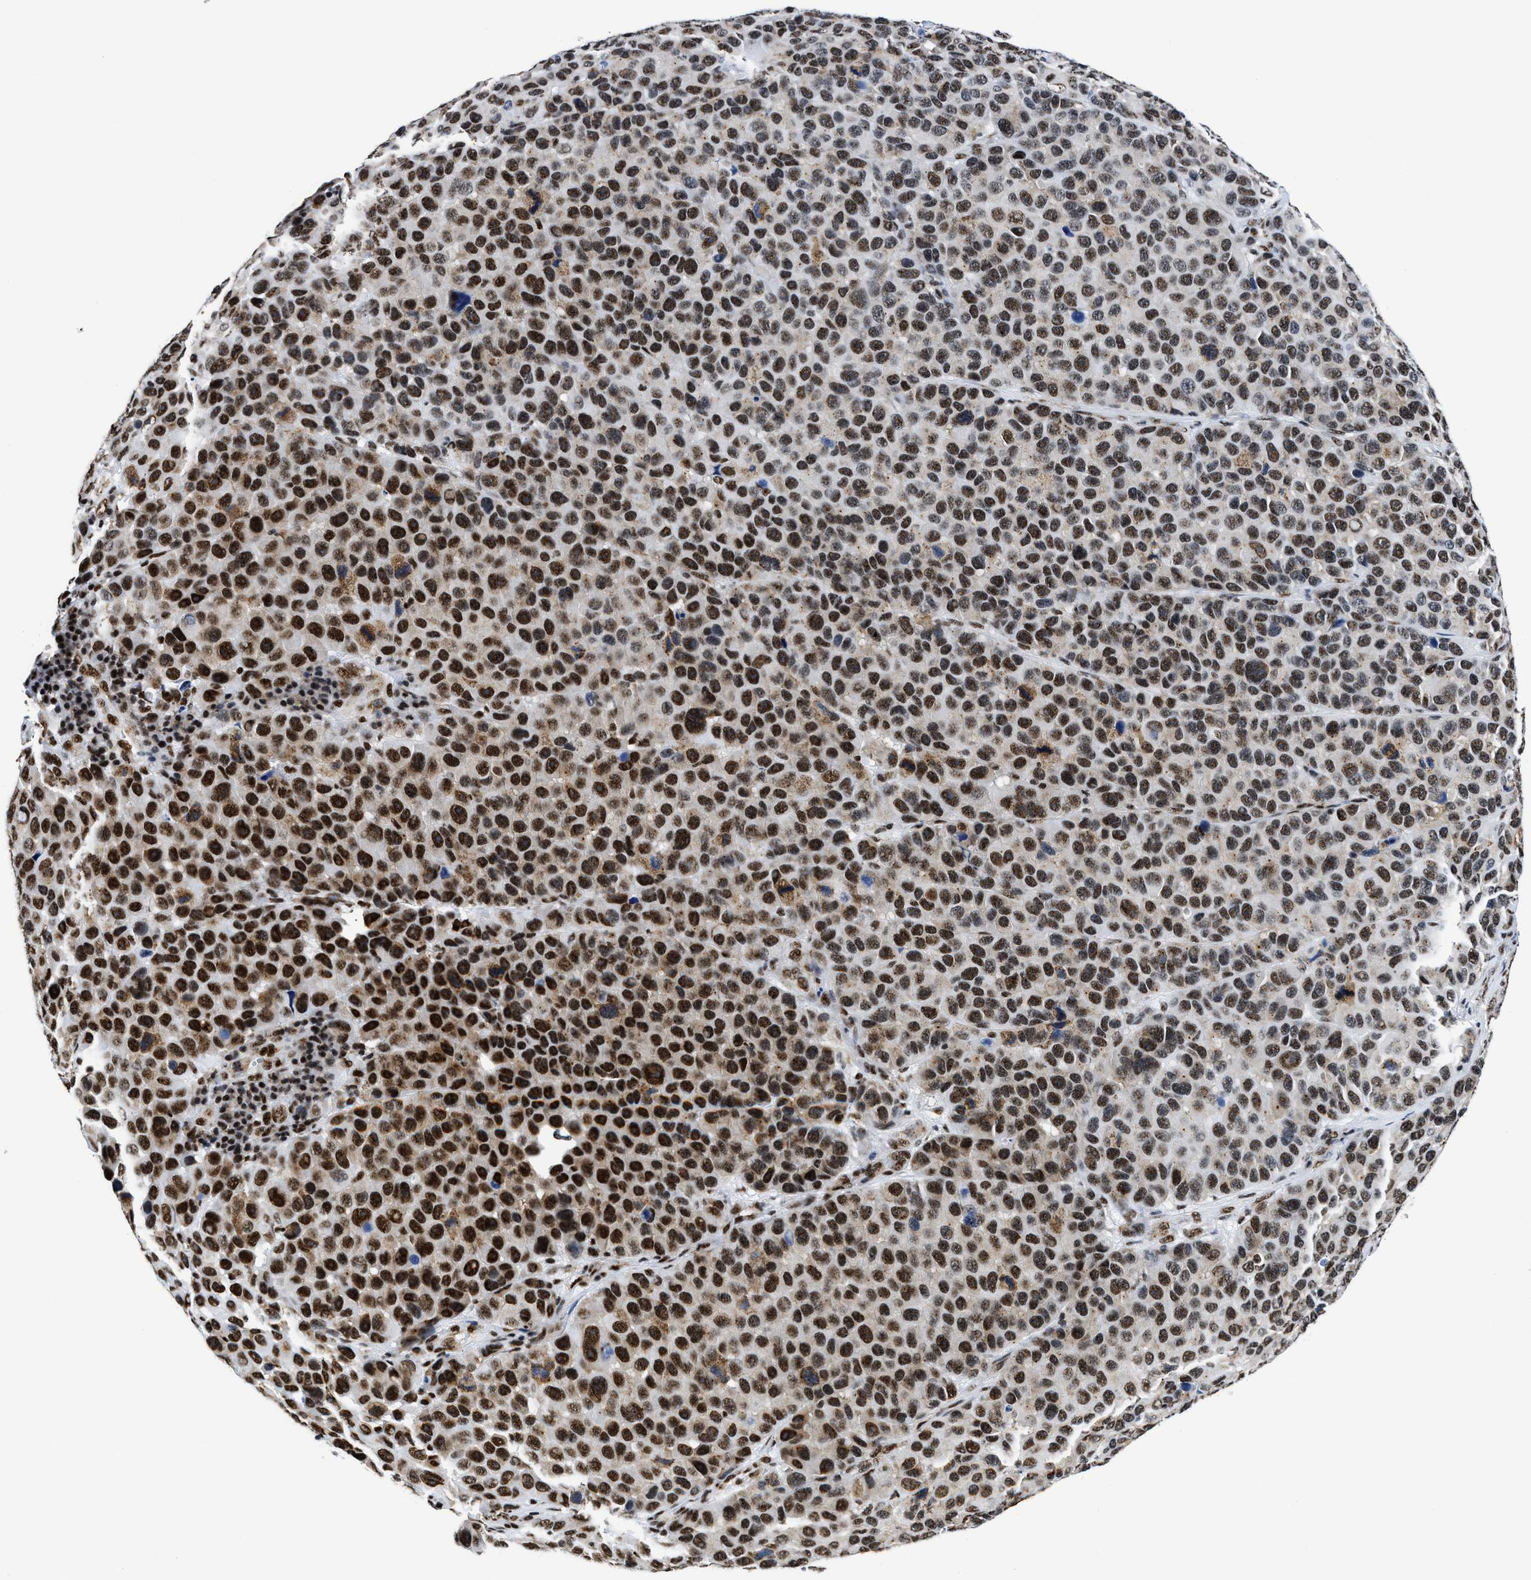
{"staining": {"intensity": "strong", "quantity": ">75%", "location": "nuclear"}, "tissue": "melanoma", "cell_type": "Tumor cells", "image_type": "cancer", "snomed": [{"axis": "morphology", "description": "Malignant melanoma, NOS"}, {"axis": "topography", "description": "Skin"}], "caption": "The micrograph displays immunohistochemical staining of malignant melanoma. There is strong nuclear staining is seen in about >75% of tumor cells.", "gene": "RBM8A", "patient": {"sex": "male", "age": 53}}